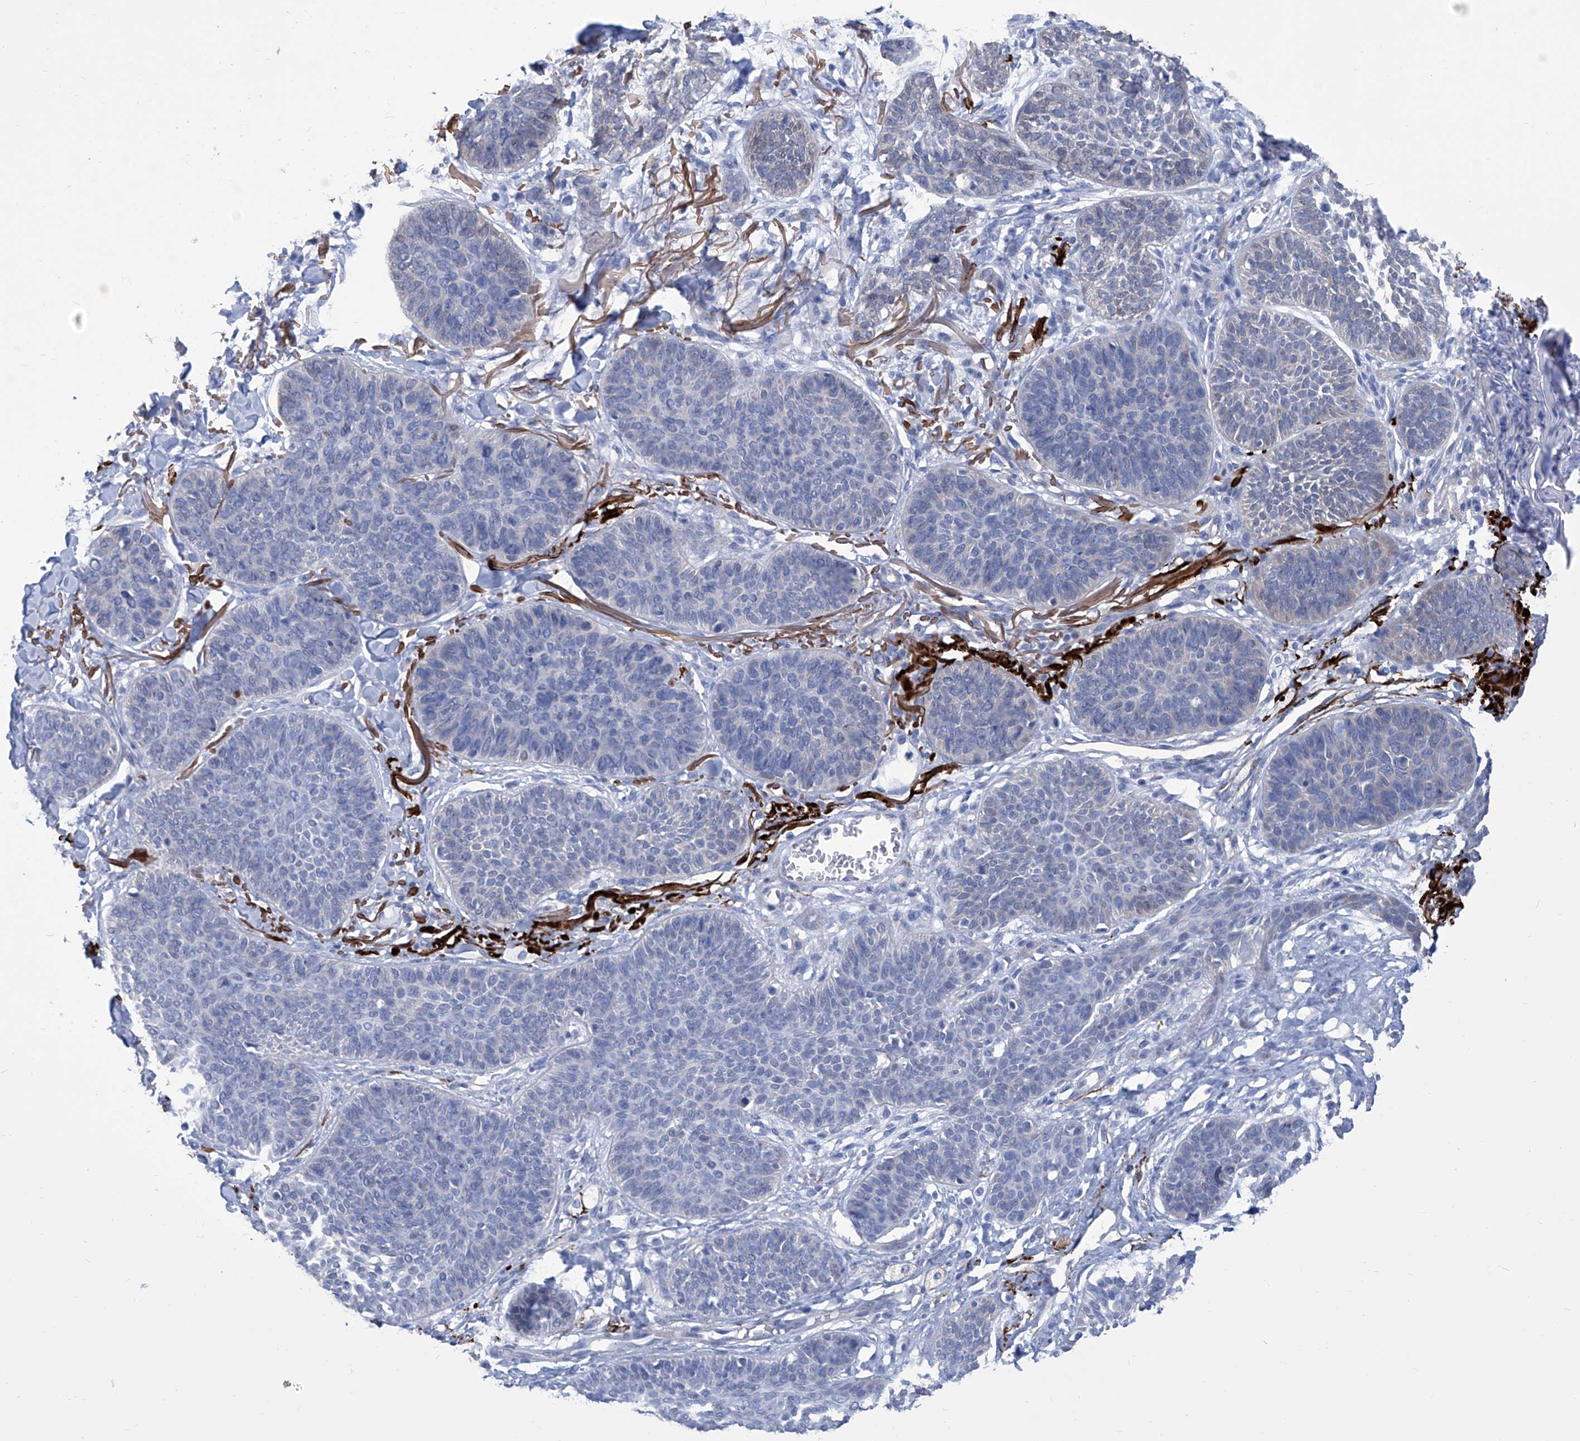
{"staining": {"intensity": "negative", "quantity": "none", "location": "none"}, "tissue": "skin cancer", "cell_type": "Tumor cells", "image_type": "cancer", "snomed": [{"axis": "morphology", "description": "Basal cell carcinoma"}, {"axis": "topography", "description": "Skin"}], "caption": "A high-resolution photomicrograph shows immunohistochemistry staining of skin cancer, which exhibits no significant positivity in tumor cells.", "gene": "SMS", "patient": {"sex": "male", "age": 85}}